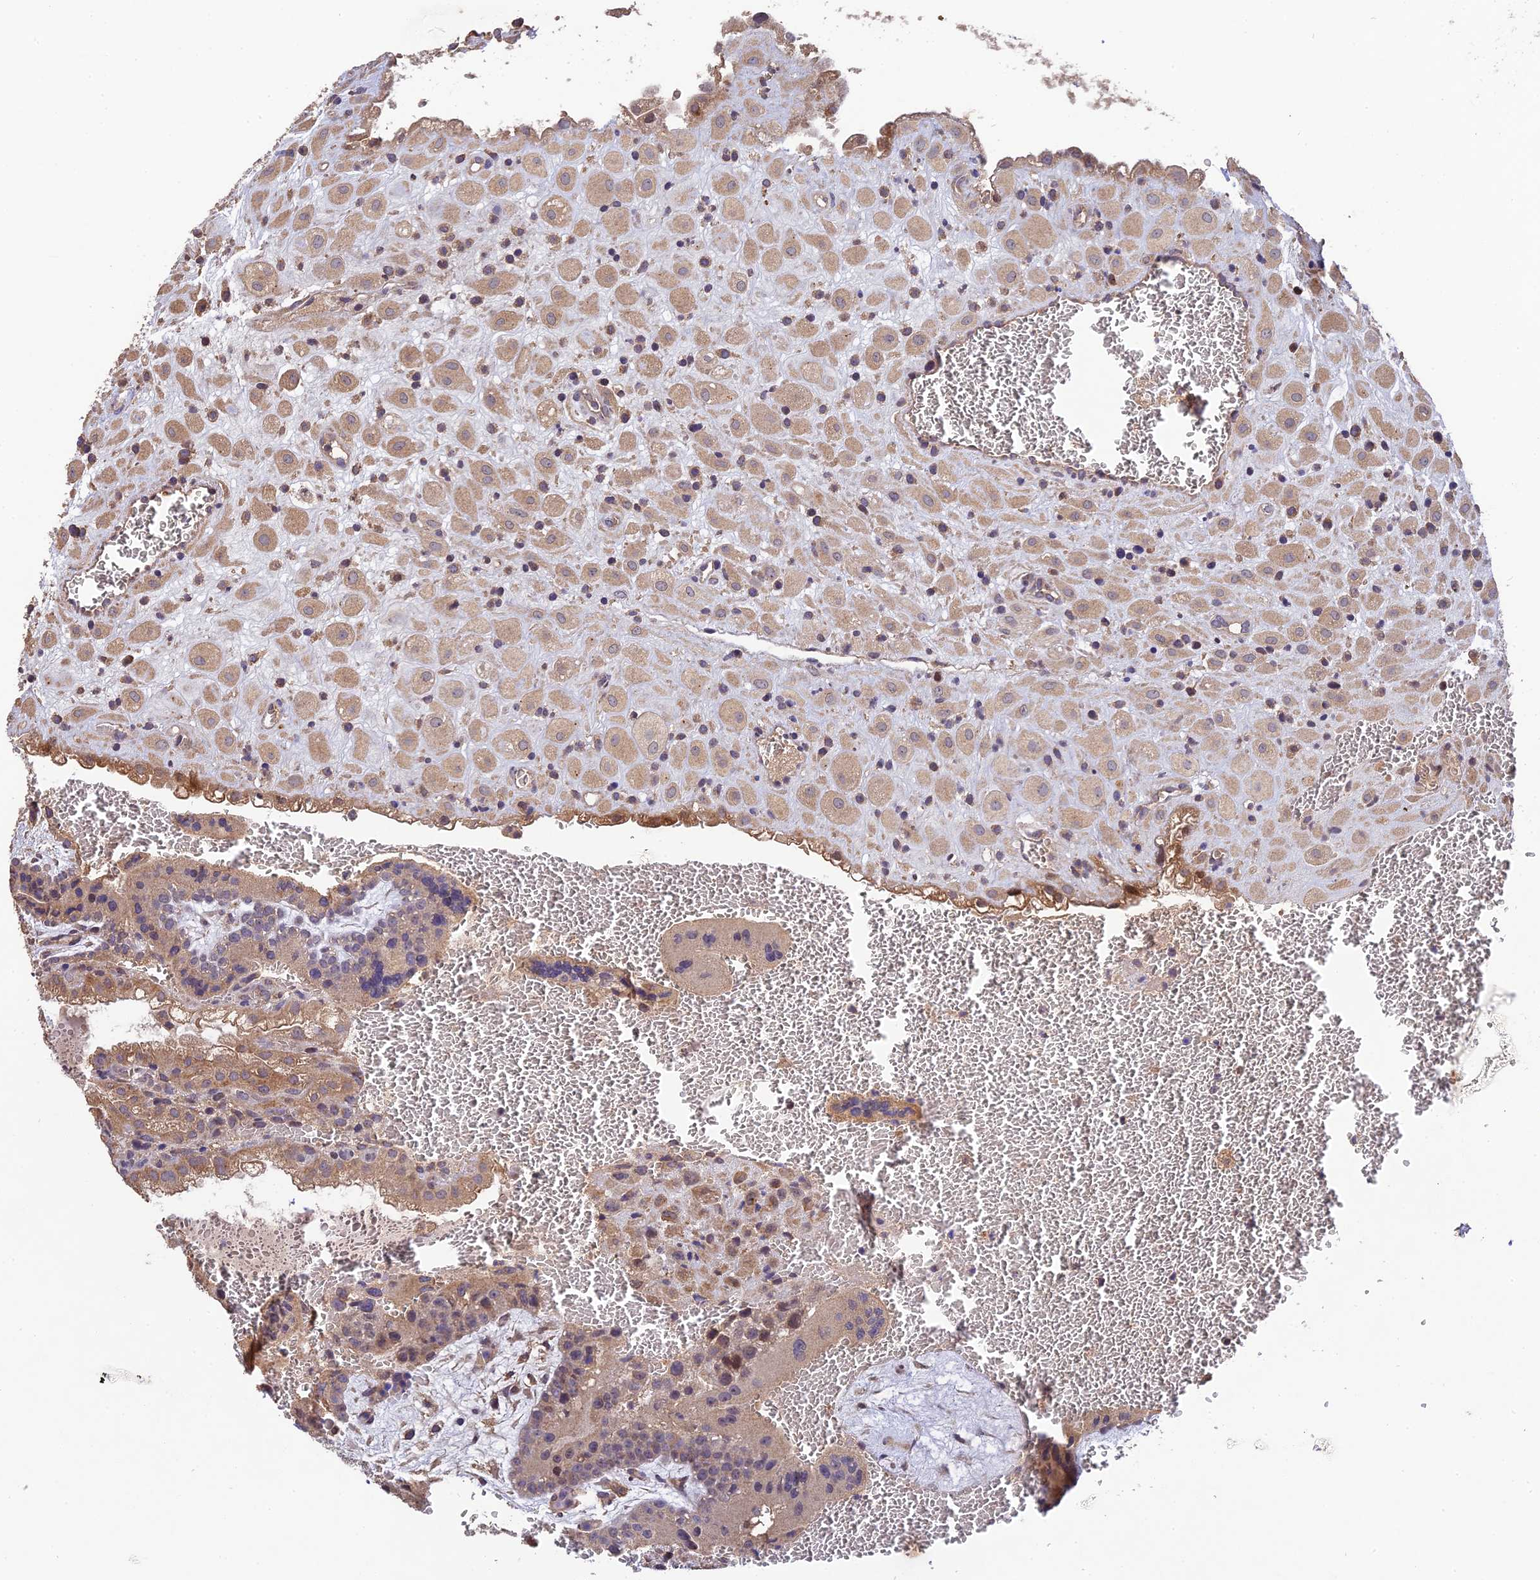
{"staining": {"intensity": "weak", "quantity": ">75%", "location": "cytoplasmic/membranous"}, "tissue": "placenta", "cell_type": "Decidual cells", "image_type": "normal", "snomed": [{"axis": "morphology", "description": "Normal tissue, NOS"}, {"axis": "topography", "description": "Placenta"}], "caption": "Weak cytoplasmic/membranous expression for a protein is present in approximately >75% of decidual cells of unremarkable placenta using immunohistochemistry (IHC).", "gene": "DENND5B", "patient": {"sex": "female", "age": 35}}